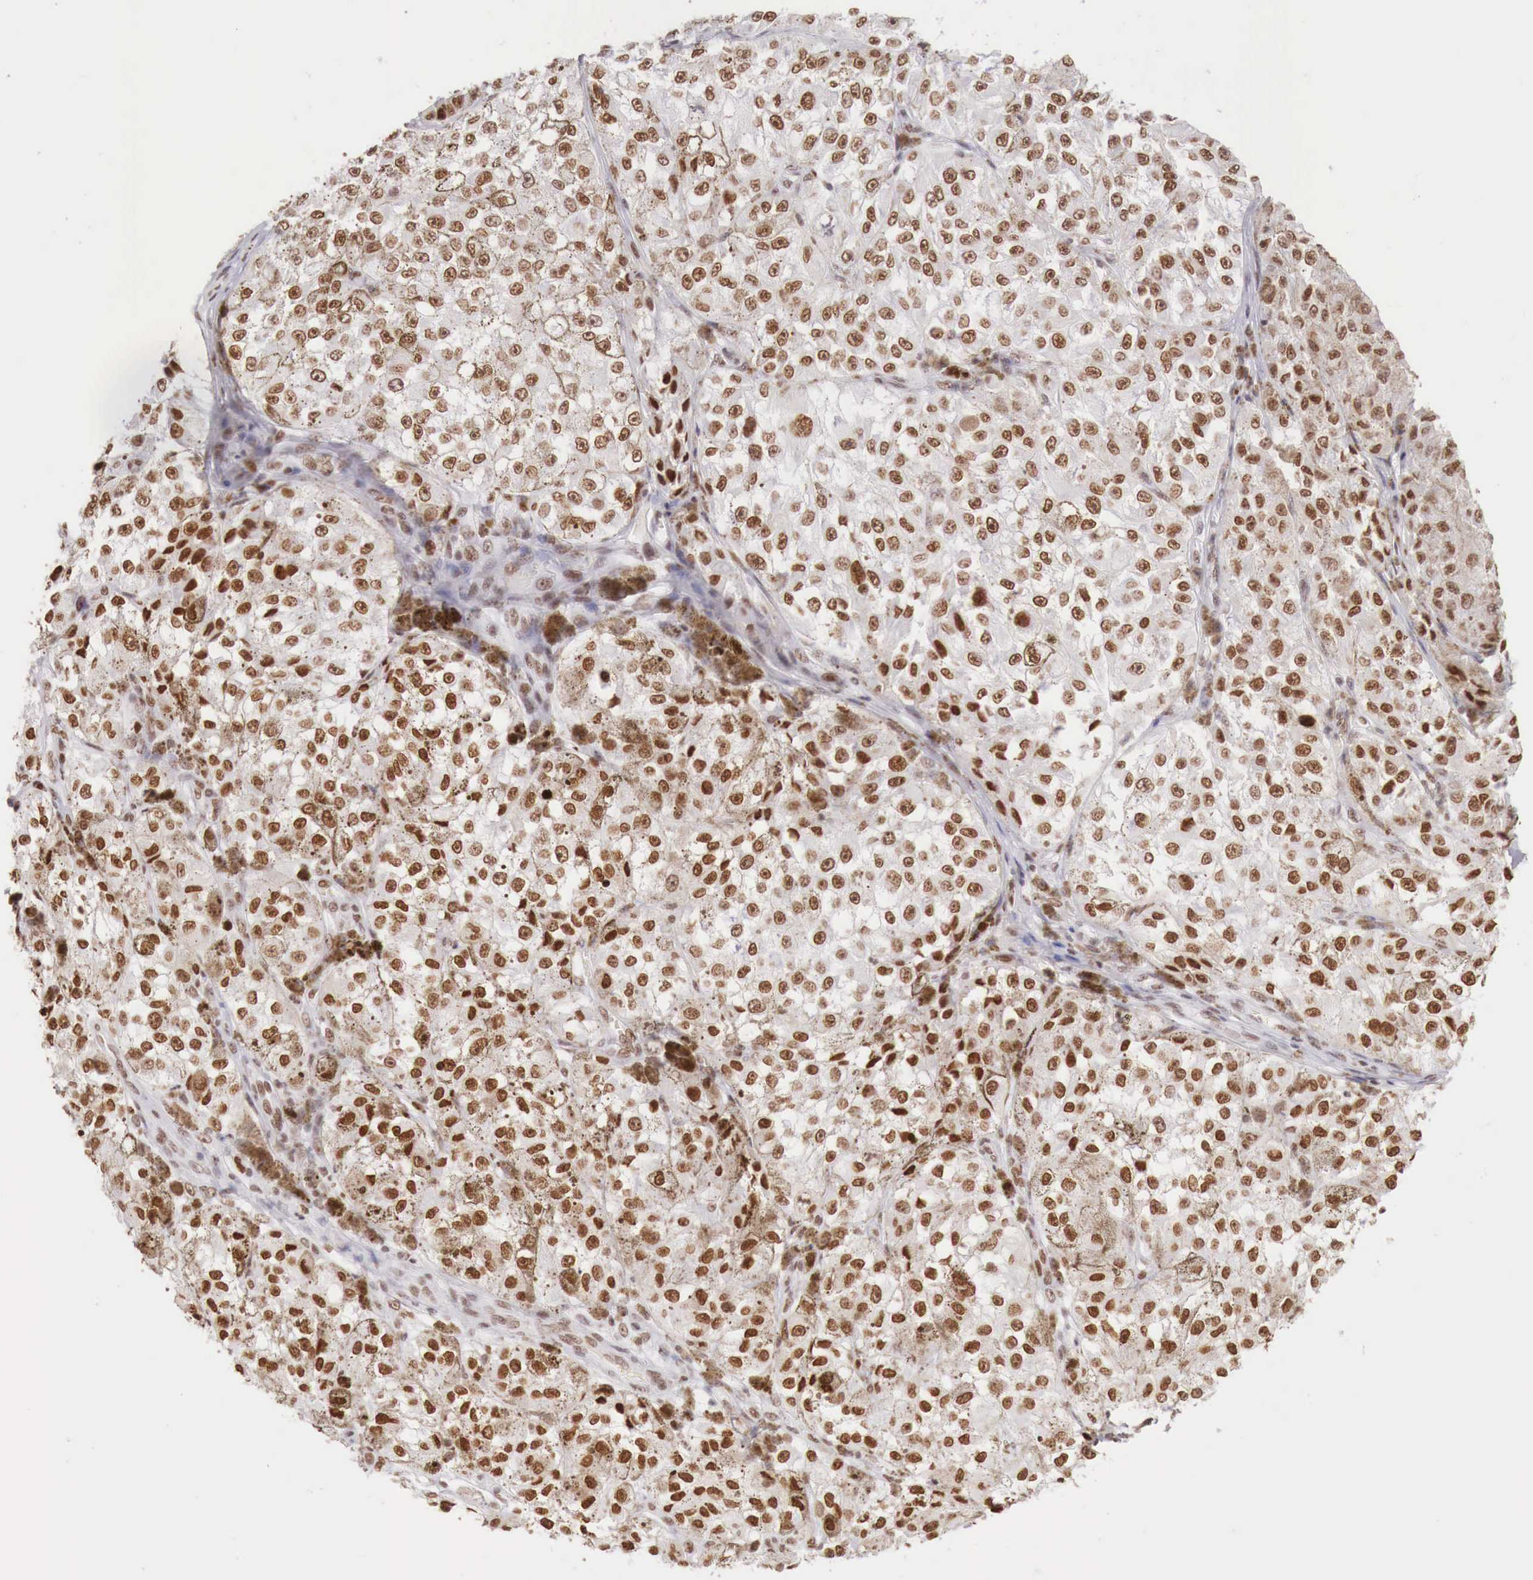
{"staining": {"intensity": "moderate", "quantity": "25%-75%", "location": "nuclear"}, "tissue": "melanoma", "cell_type": "Tumor cells", "image_type": "cancer", "snomed": [{"axis": "morphology", "description": "Malignant melanoma, NOS"}, {"axis": "topography", "description": "Skin"}], "caption": "Malignant melanoma stained for a protein (brown) exhibits moderate nuclear positive staining in approximately 25%-75% of tumor cells.", "gene": "PHF14", "patient": {"sex": "male", "age": 67}}